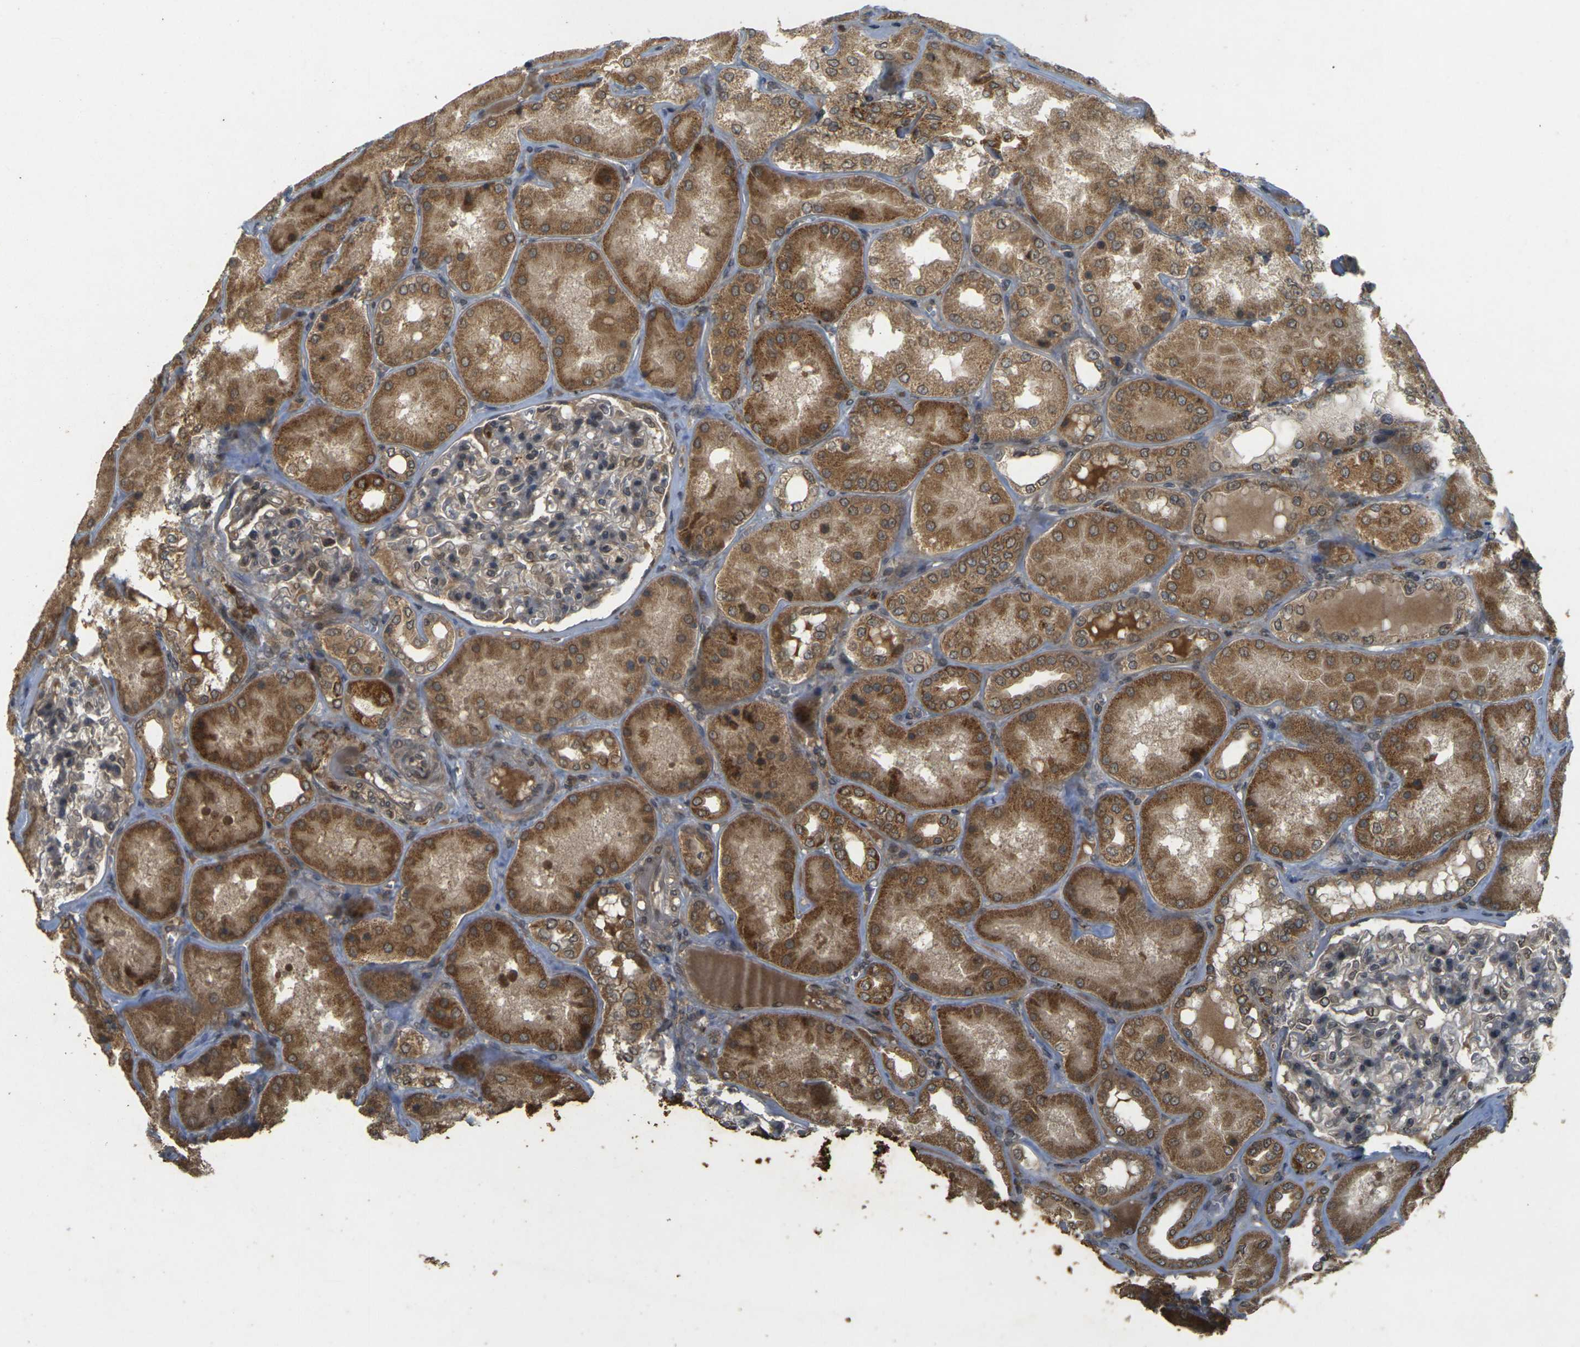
{"staining": {"intensity": "weak", "quantity": ">75%", "location": "cytoplasmic/membranous"}, "tissue": "kidney", "cell_type": "Cells in glomeruli", "image_type": "normal", "snomed": [{"axis": "morphology", "description": "Normal tissue, NOS"}, {"axis": "topography", "description": "Kidney"}], "caption": "Immunohistochemical staining of normal human kidney shows low levels of weak cytoplasmic/membranous expression in approximately >75% of cells in glomeruli.", "gene": "ERN1", "patient": {"sex": "female", "age": 56}}